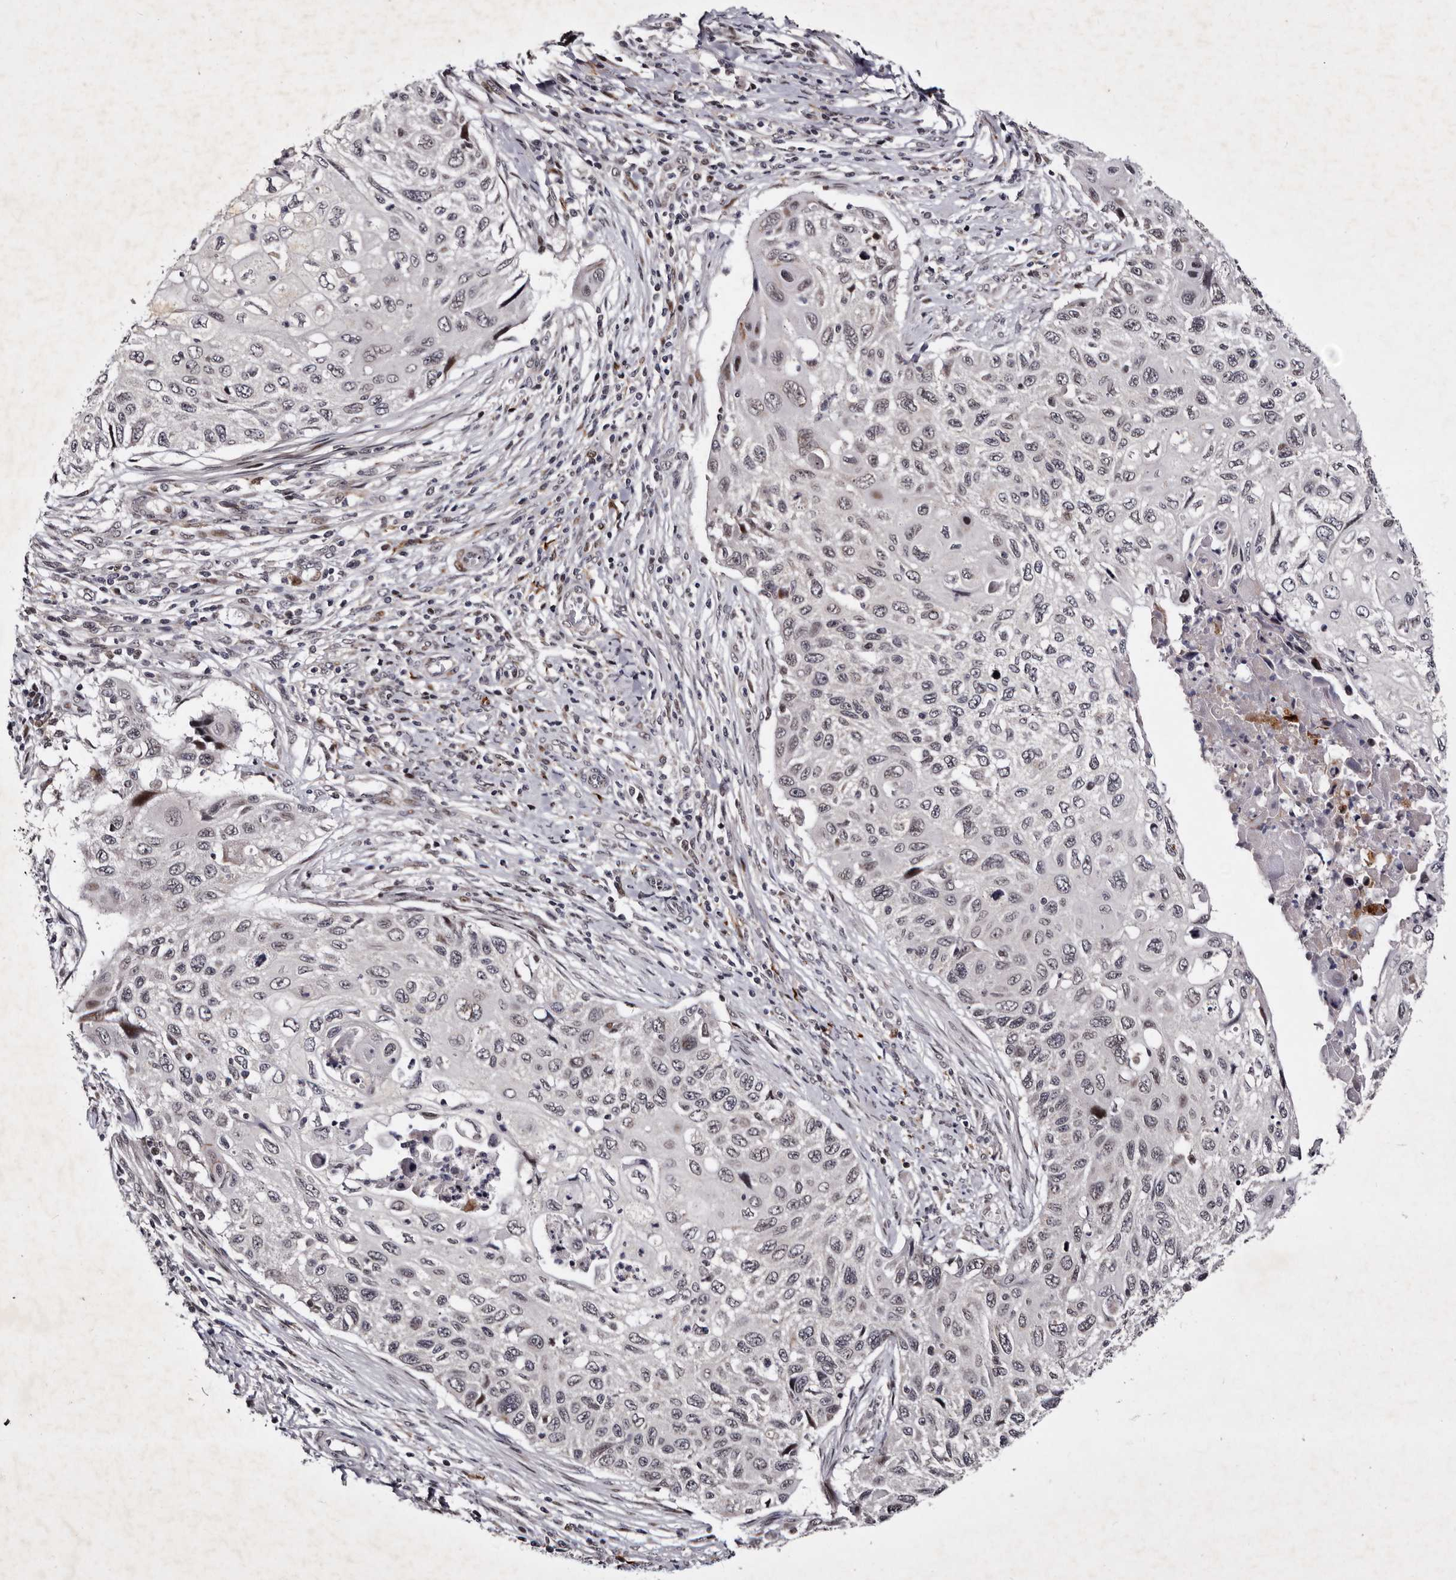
{"staining": {"intensity": "negative", "quantity": "none", "location": "none"}, "tissue": "cervical cancer", "cell_type": "Tumor cells", "image_type": "cancer", "snomed": [{"axis": "morphology", "description": "Squamous cell carcinoma, NOS"}, {"axis": "topography", "description": "Cervix"}], "caption": "Tumor cells are negative for protein expression in human squamous cell carcinoma (cervical).", "gene": "TNKS", "patient": {"sex": "female", "age": 70}}